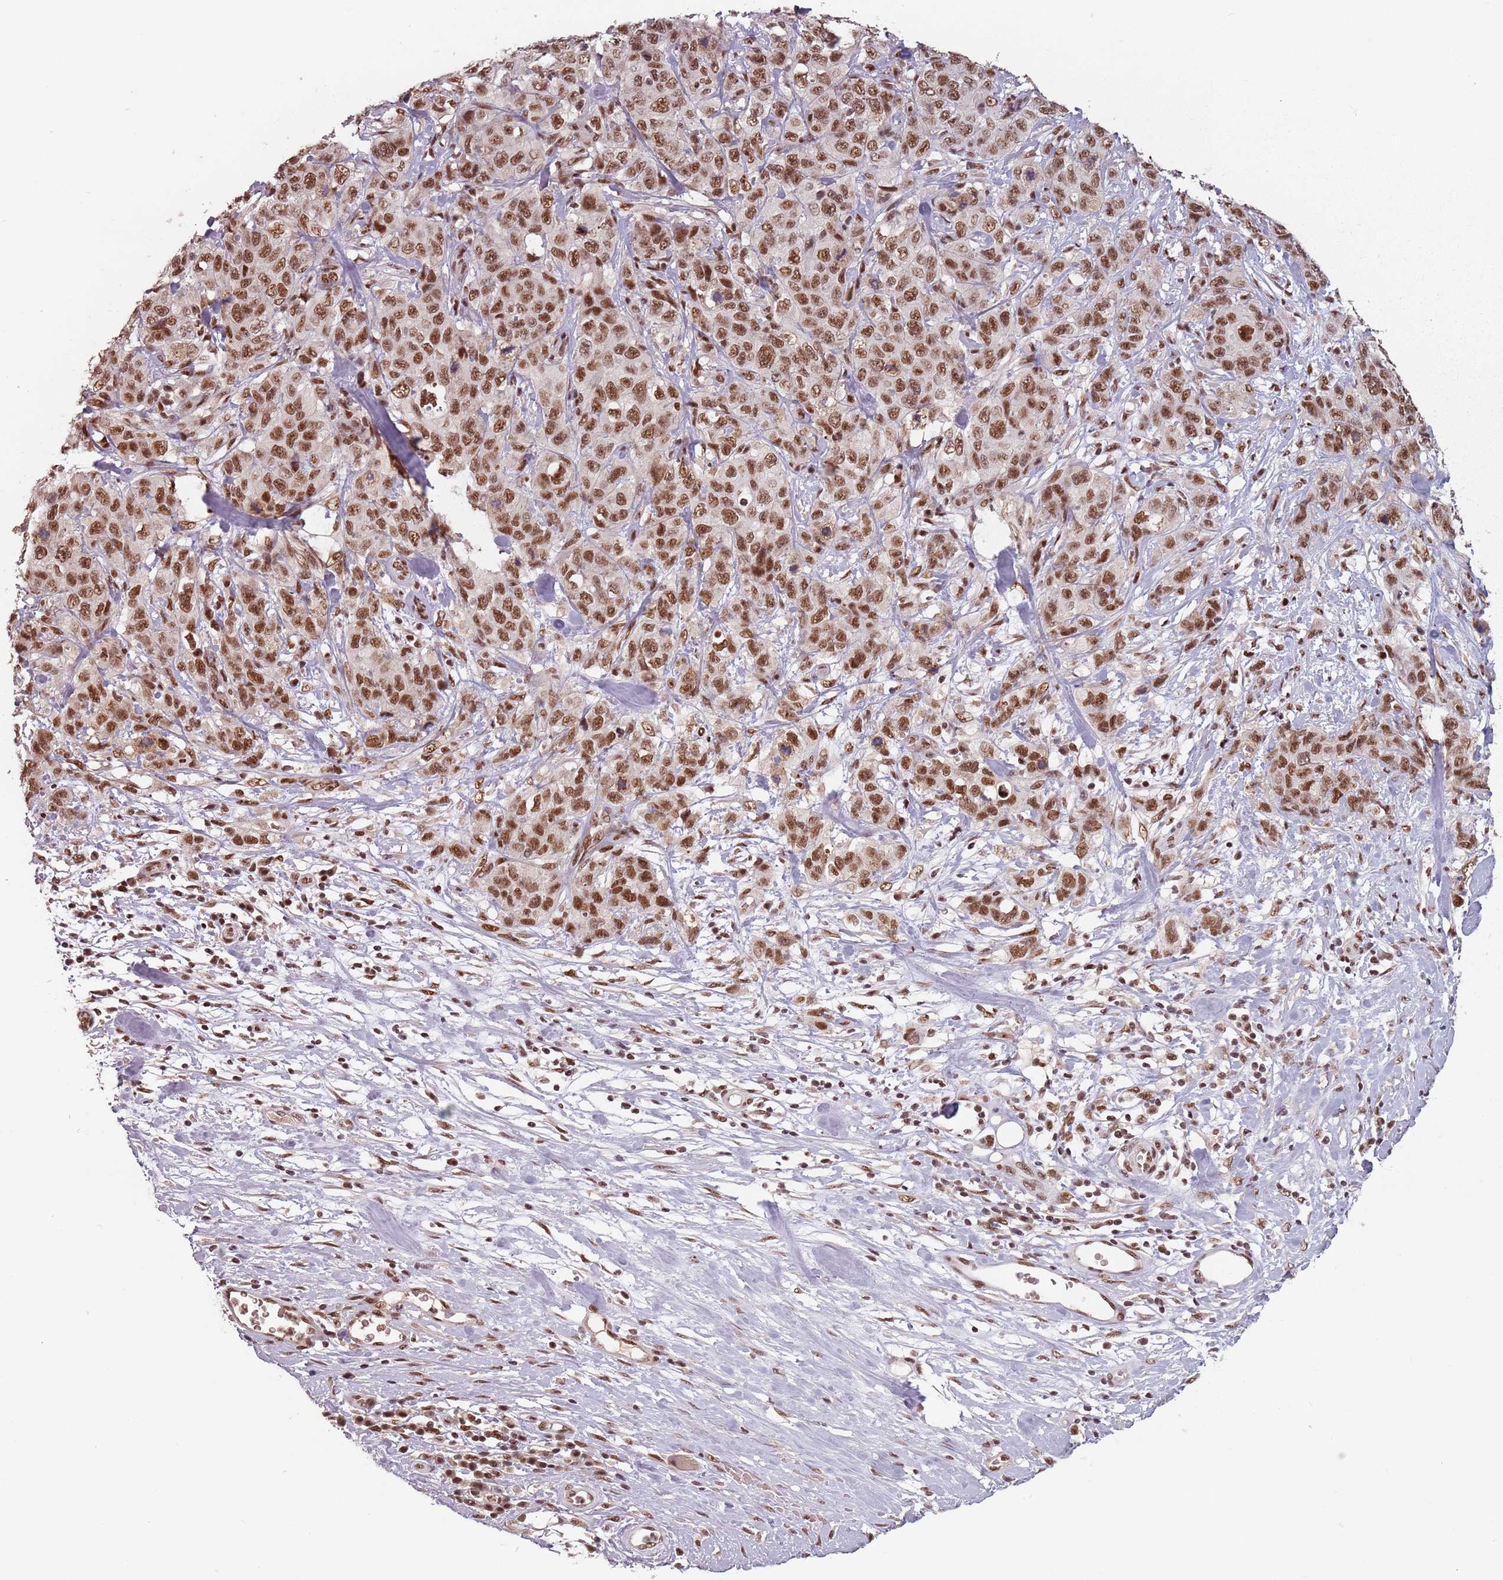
{"staining": {"intensity": "moderate", "quantity": ">75%", "location": "nuclear"}, "tissue": "stomach cancer", "cell_type": "Tumor cells", "image_type": "cancer", "snomed": [{"axis": "morphology", "description": "Adenocarcinoma, NOS"}, {"axis": "topography", "description": "Stomach"}], "caption": "Stomach adenocarcinoma stained with a brown dye reveals moderate nuclear positive positivity in approximately >75% of tumor cells.", "gene": "NCBP1", "patient": {"sex": "male", "age": 48}}